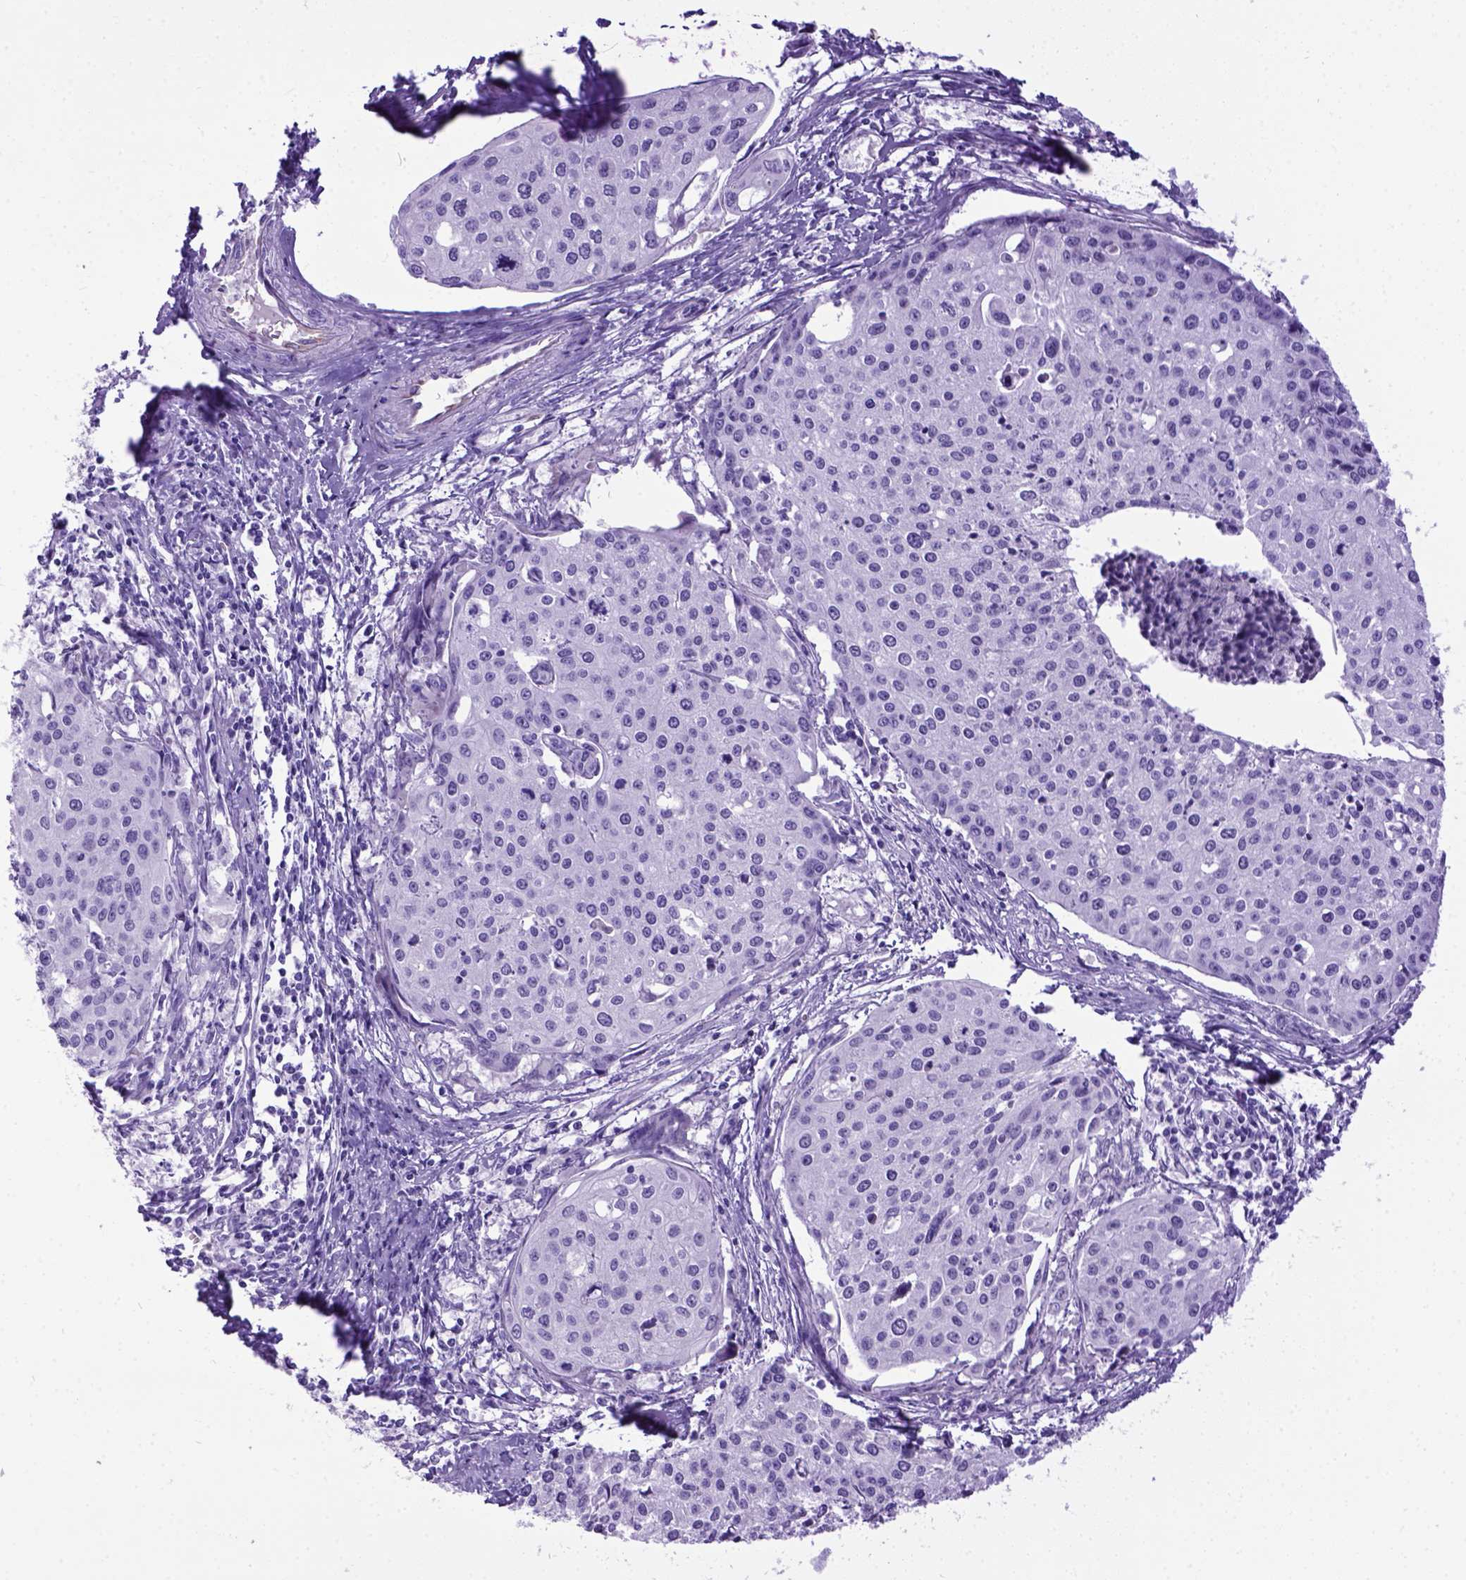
{"staining": {"intensity": "negative", "quantity": "none", "location": "none"}, "tissue": "cervical cancer", "cell_type": "Tumor cells", "image_type": "cancer", "snomed": [{"axis": "morphology", "description": "Squamous cell carcinoma, NOS"}, {"axis": "topography", "description": "Cervix"}], "caption": "Tumor cells are negative for protein expression in human cervical cancer (squamous cell carcinoma).", "gene": "IGF2", "patient": {"sex": "female", "age": 38}}